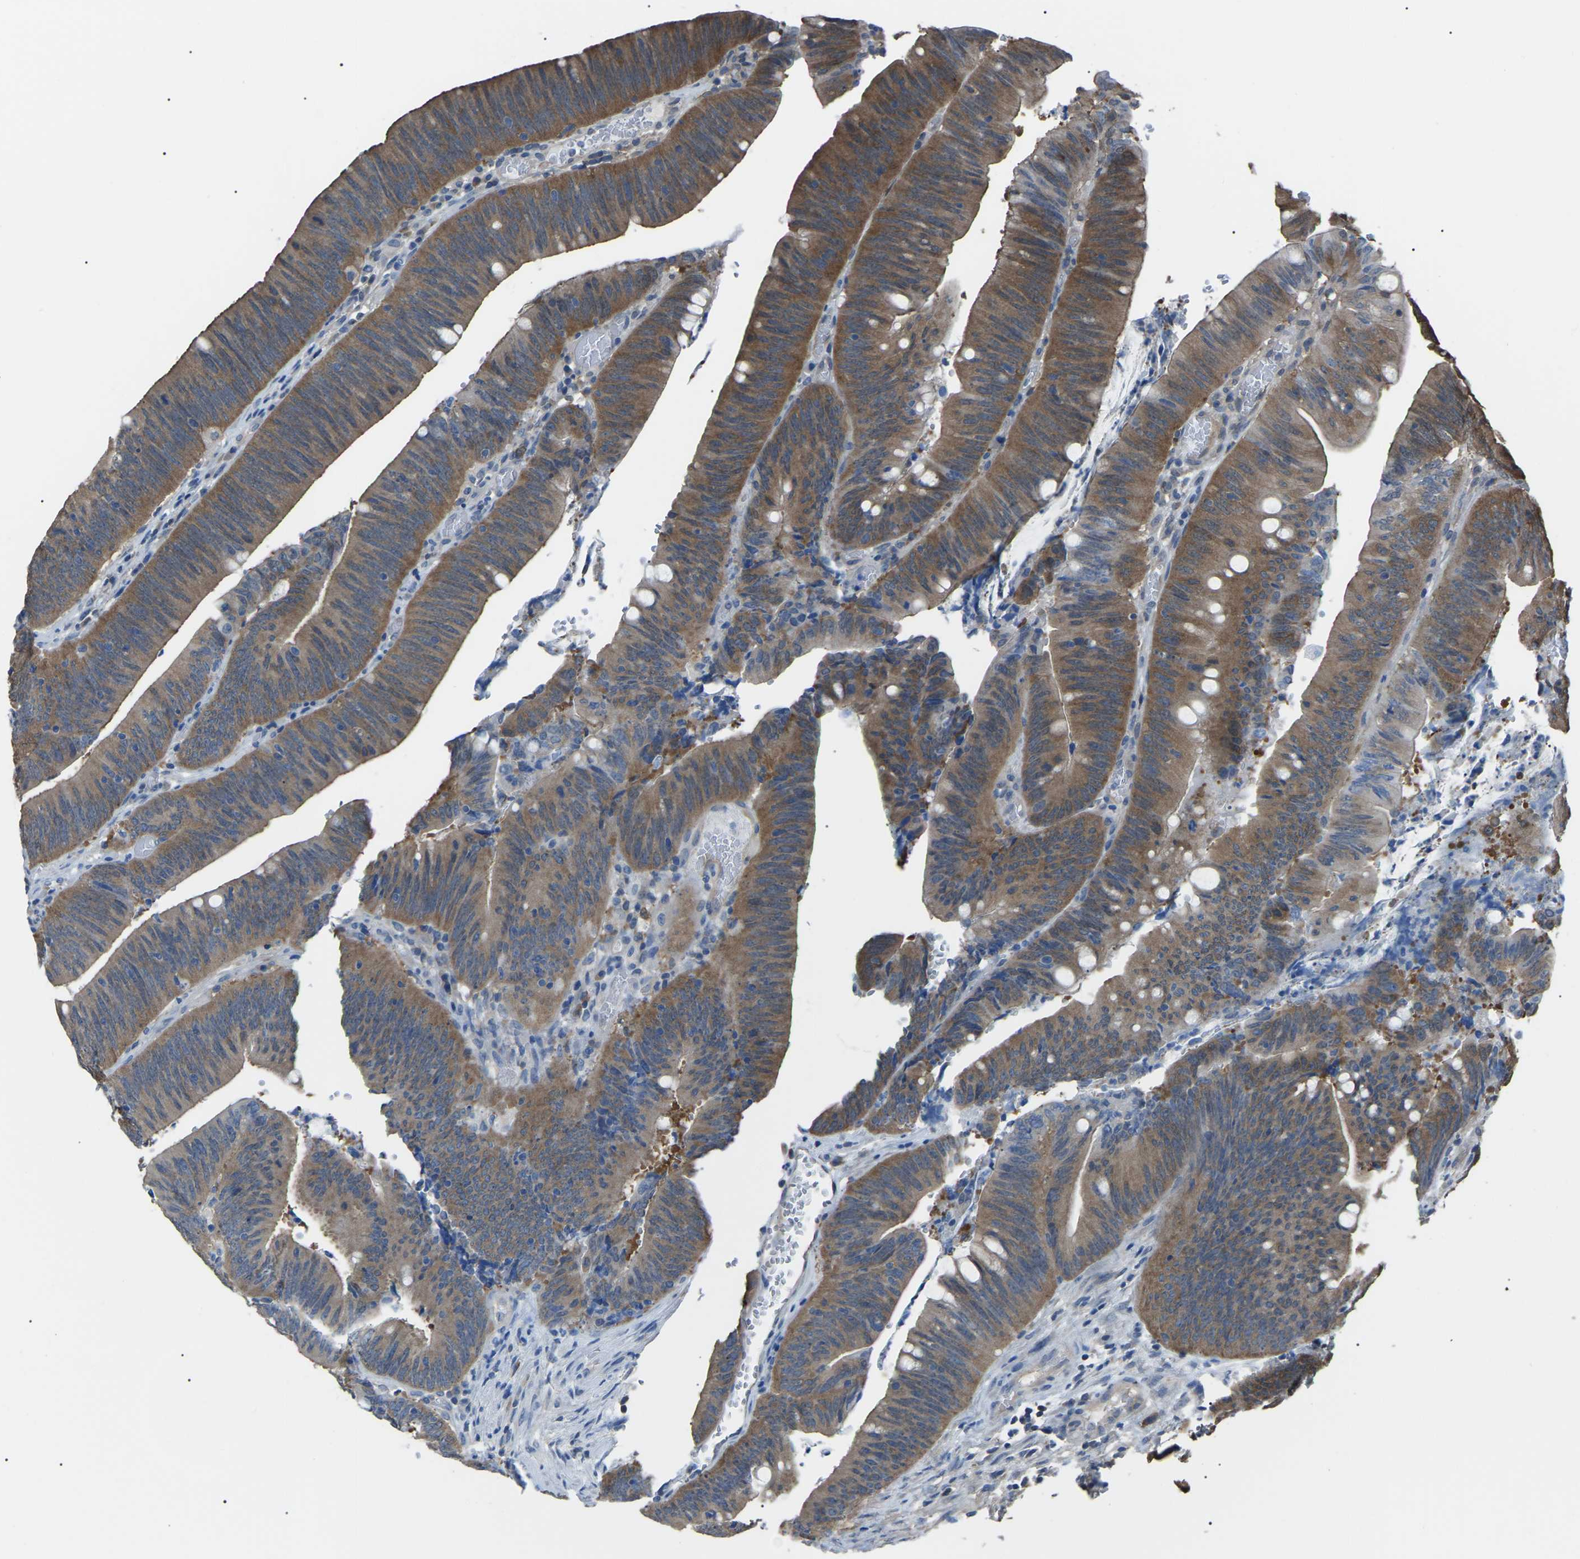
{"staining": {"intensity": "moderate", "quantity": ">75%", "location": "cytoplasmic/membranous"}, "tissue": "colorectal cancer", "cell_type": "Tumor cells", "image_type": "cancer", "snomed": [{"axis": "morphology", "description": "Normal tissue, NOS"}, {"axis": "morphology", "description": "Adenocarcinoma, NOS"}, {"axis": "topography", "description": "Rectum"}], "caption": "High-power microscopy captured an IHC photomicrograph of adenocarcinoma (colorectal), revealing moderate cytoplasmic/membranous positivity in about >75% of tumor cells. (brown staining indicates protein expression, while blue staining denotes nuclei).", "gene": "PDCD5", "patient": {"sex": "female", "age": 66}}